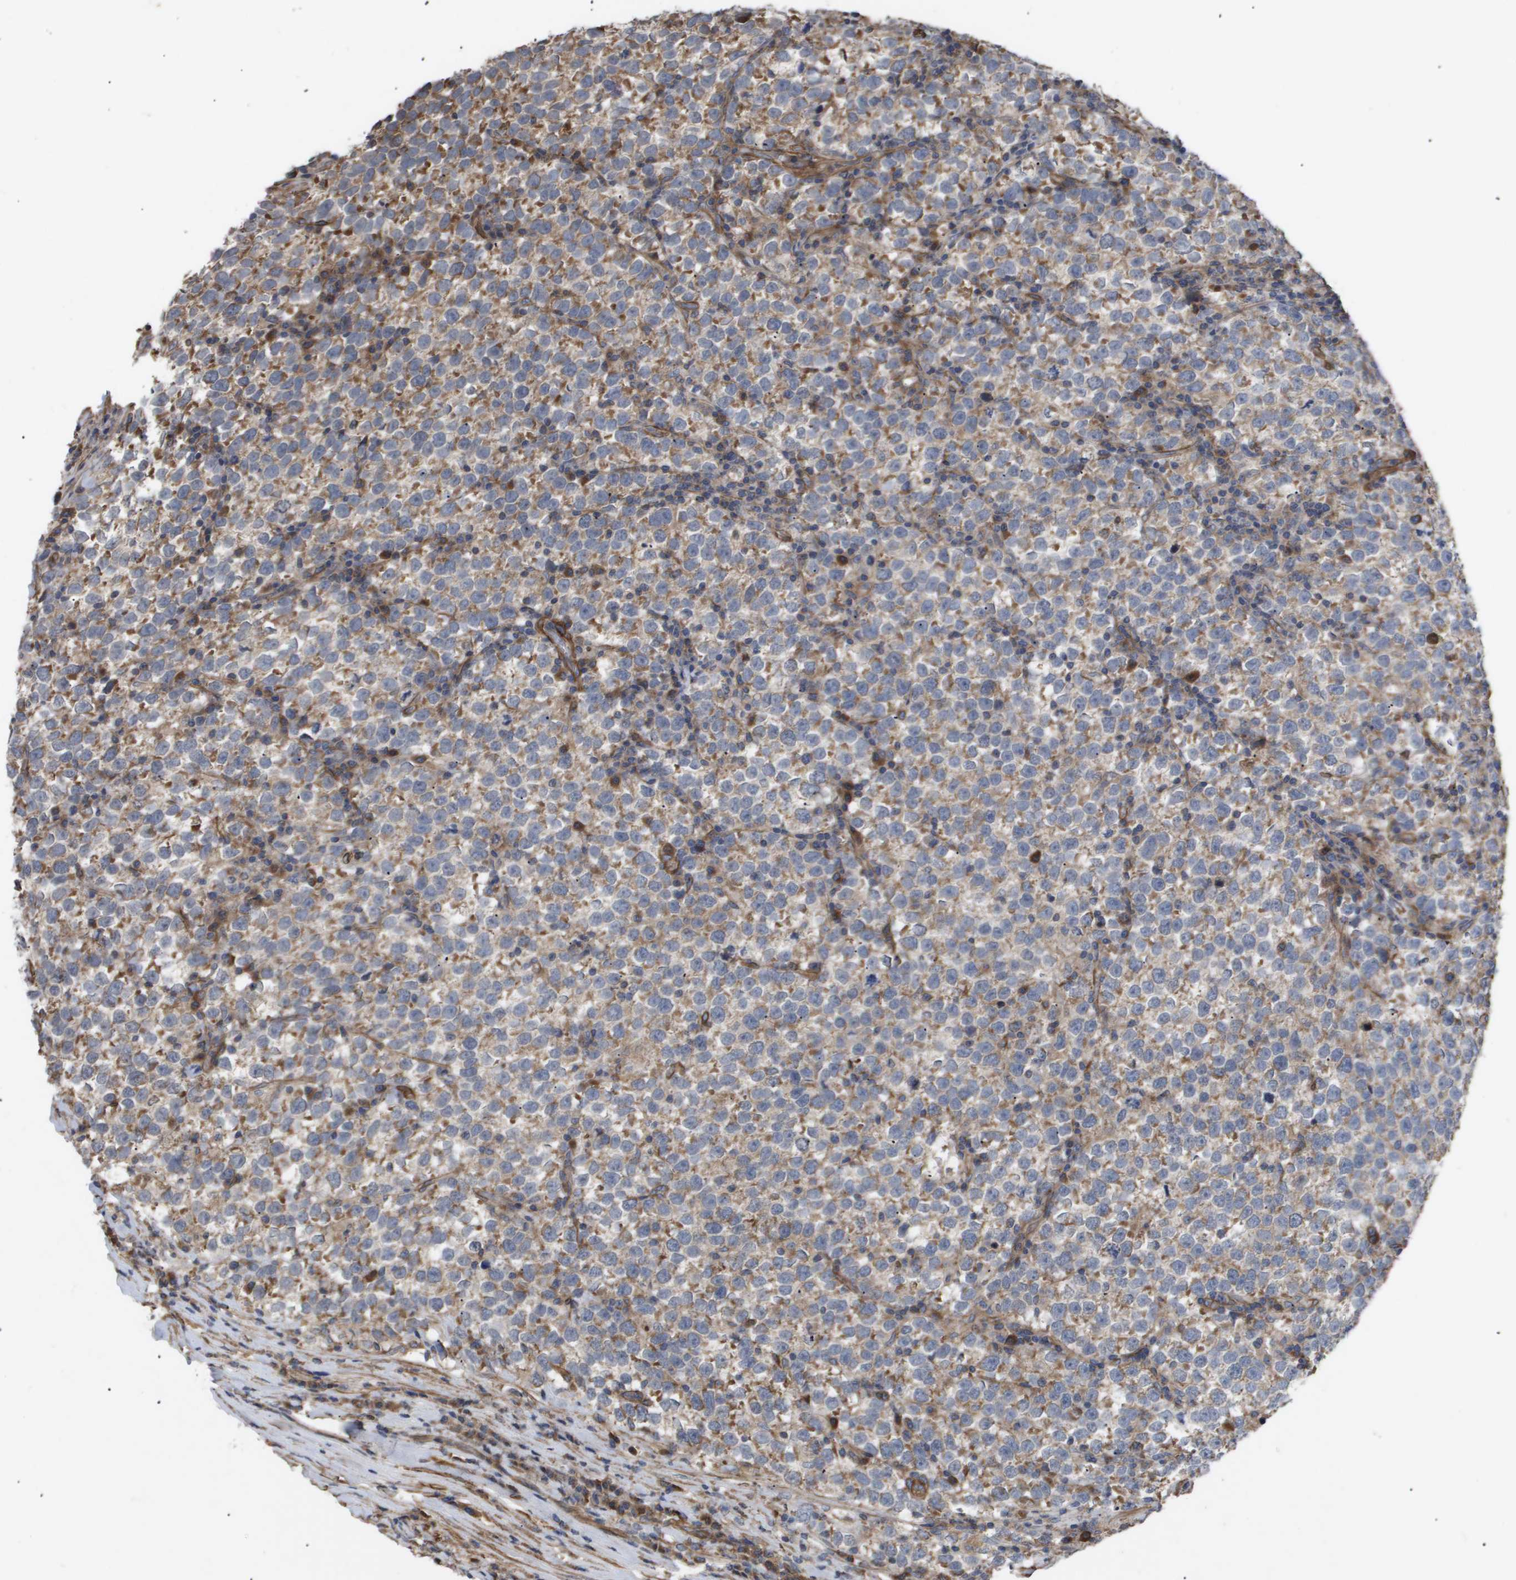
{"staining": {"intensity": "moderate", "quantity": "25%-75%", "location": "cytoplasmic/membranous"}, "tissue": "testis cancer", "cell_type": "Tumor cells", "image_type": "cancer", "snomed": [{"axis": "morphology", "description": "Normal tissue, NOS"}, {"axis": "morphology", "description": "Seminoma, NOS"}, {"axis": "topography", "description": "Testis"}], "caption": "DAB immunohistochemical staining of human testis cancer reveals moderate cytoplasmic/membranous protein positivity in about 25%-75% of tumor cells.", "gene": "TNS1", "patient": {"sex": "male", "age": 43}}